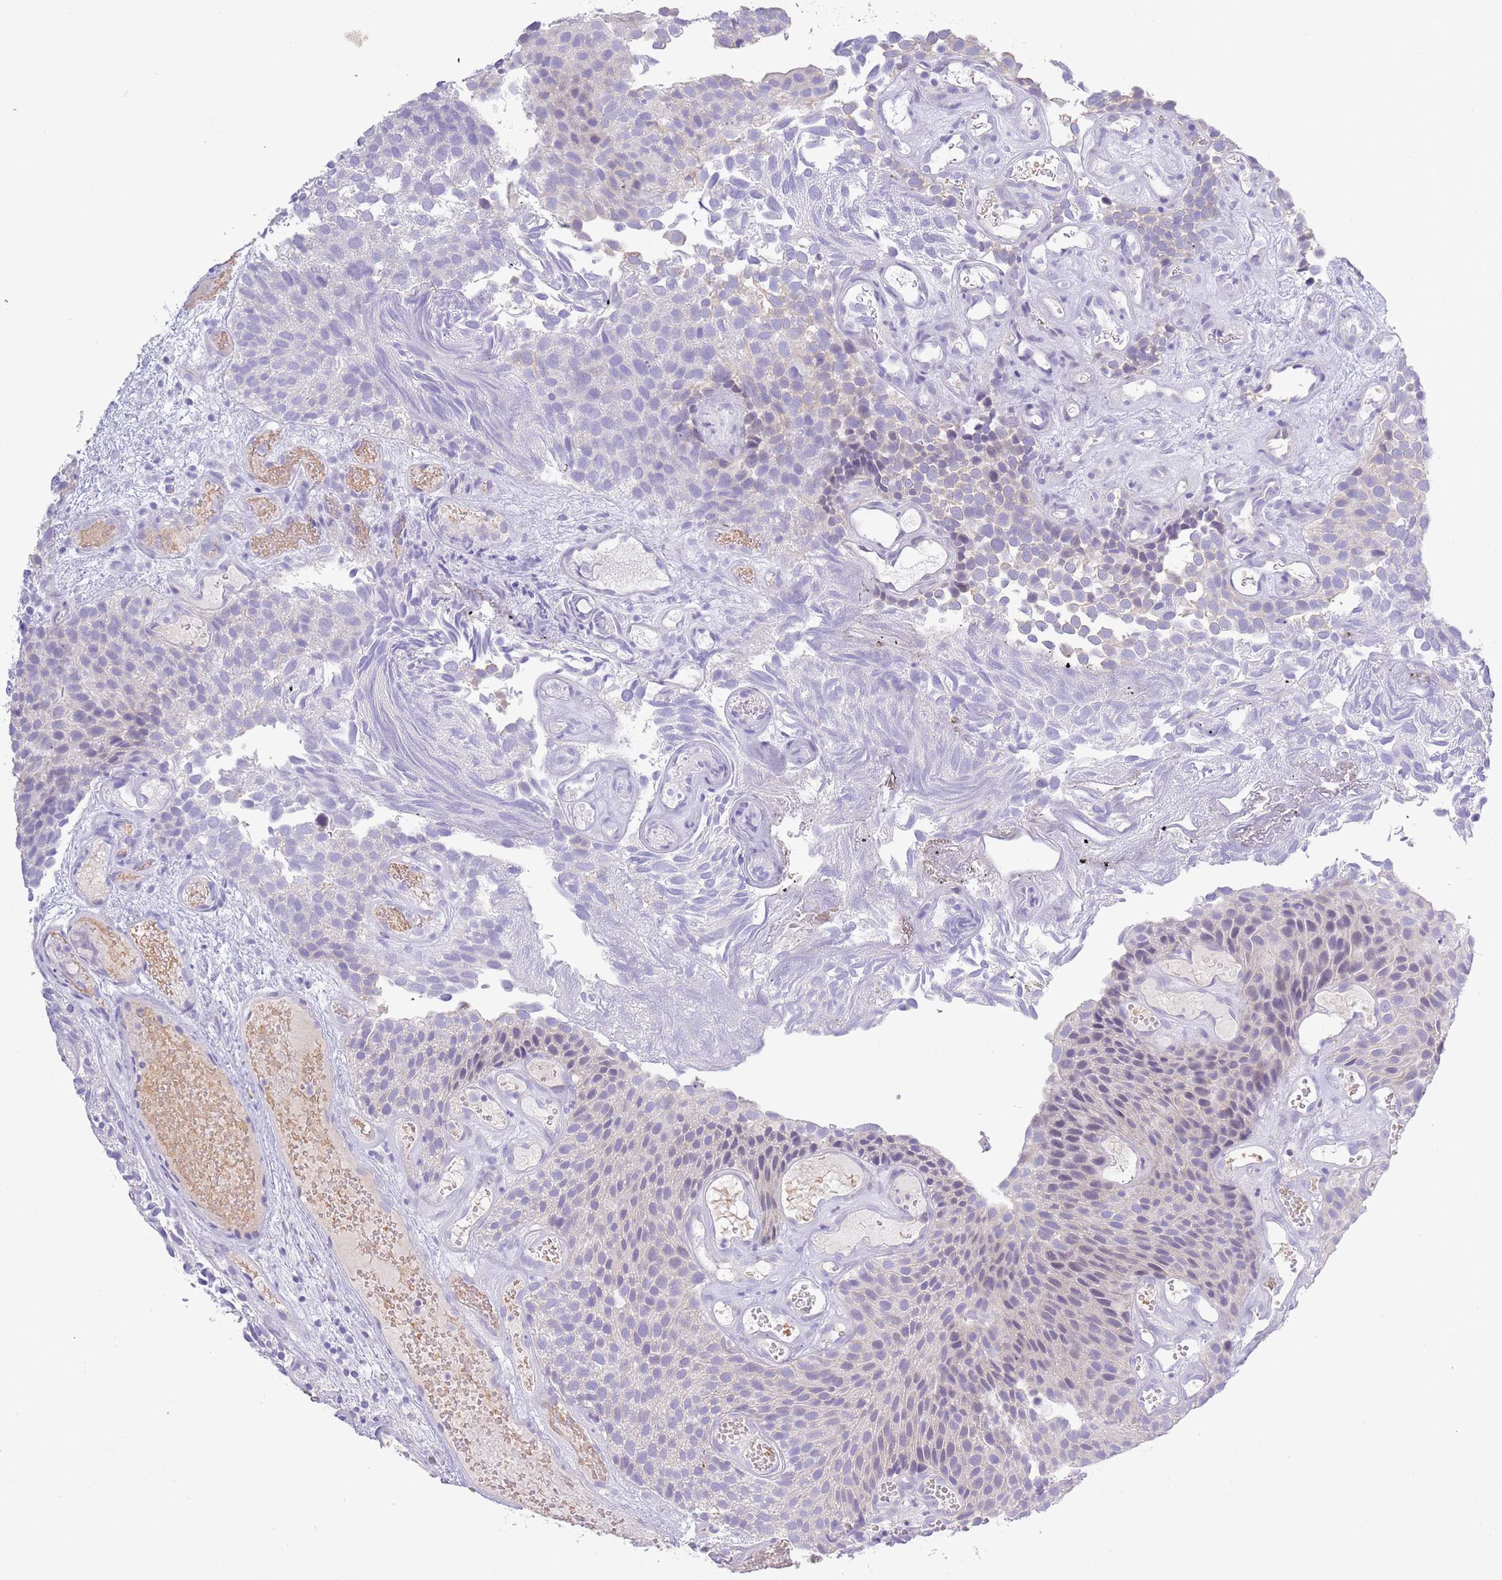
{"staining": {"intensity": "negative", "quantity": "none", "location": "none"}, "tissue": "urothelial cancer", "cell_type": "Tumor cells", "image_type": "cancer", "snomed": [{"axis": "morphology", "description": "Urothelial carcinoma, Low grade"}, {"axis": "topography", "description": "Urinary bladder"}], "caption": "Immunohistochemical staining of urothelial cancer exhibits no significant expression in tumor cells.", "gene": "ACR", "patient": {"sex": "male", "age": 89}}